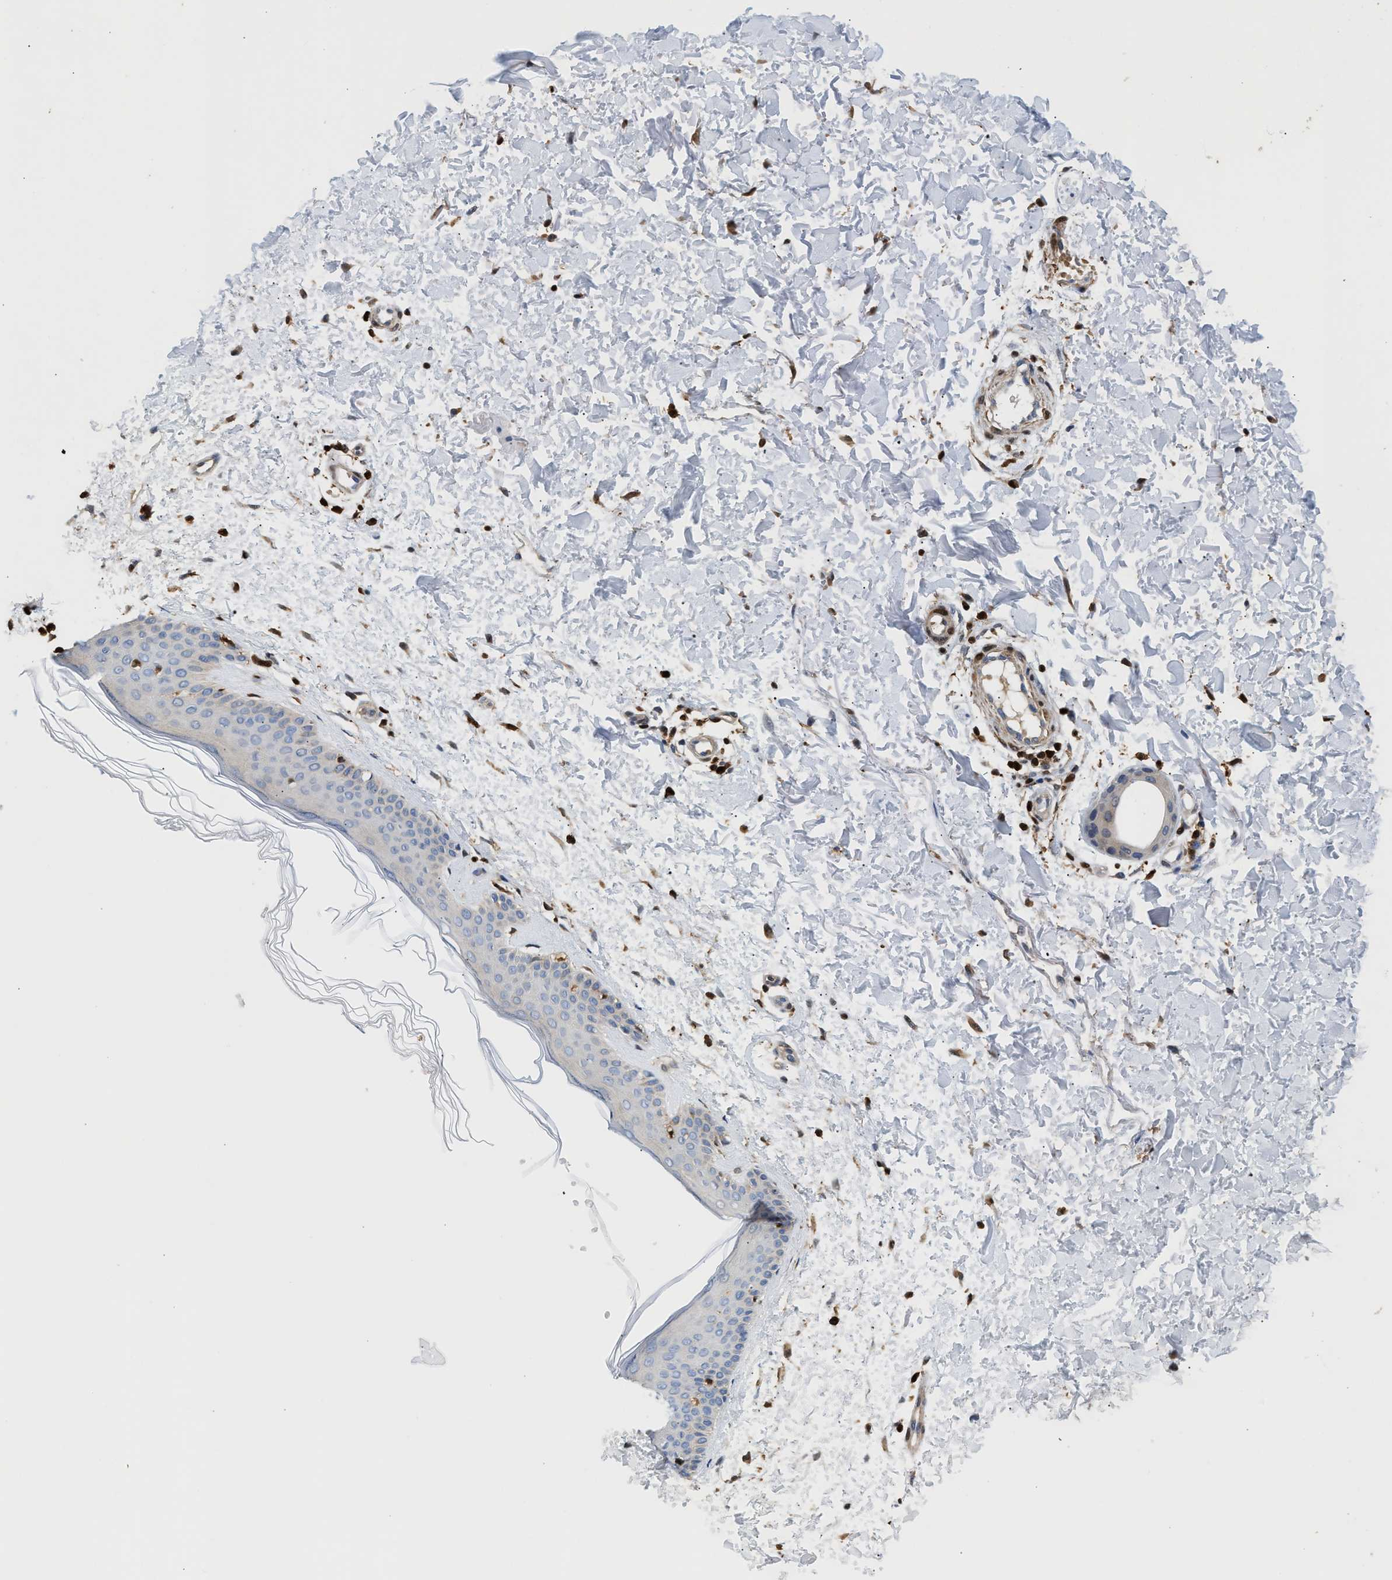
{"staining": {"intensity": "strong", "quantity": ">75%", "location": "cytoplasmic/membranous,nuclear"}, "tissue": "skin", "cell_type": "Fibroblasts", "image_type": "normal", "snomed": [{"axis": "morphology", "description": "Normal tissue, NOS"}, {"axis": "morphology", "description": "Malignant melanoma, NOS"}, {"axis": "topography", "description": "Skin"}], "caption": "The micrograph demonstrates staining of unremarkable skin, revealing strong cytoplasmic/membranous,nuclear protein expression (brown color) within fibroblasts.", "gene": "SLIT2", "patient": {"sex": "male", "age": 83}}